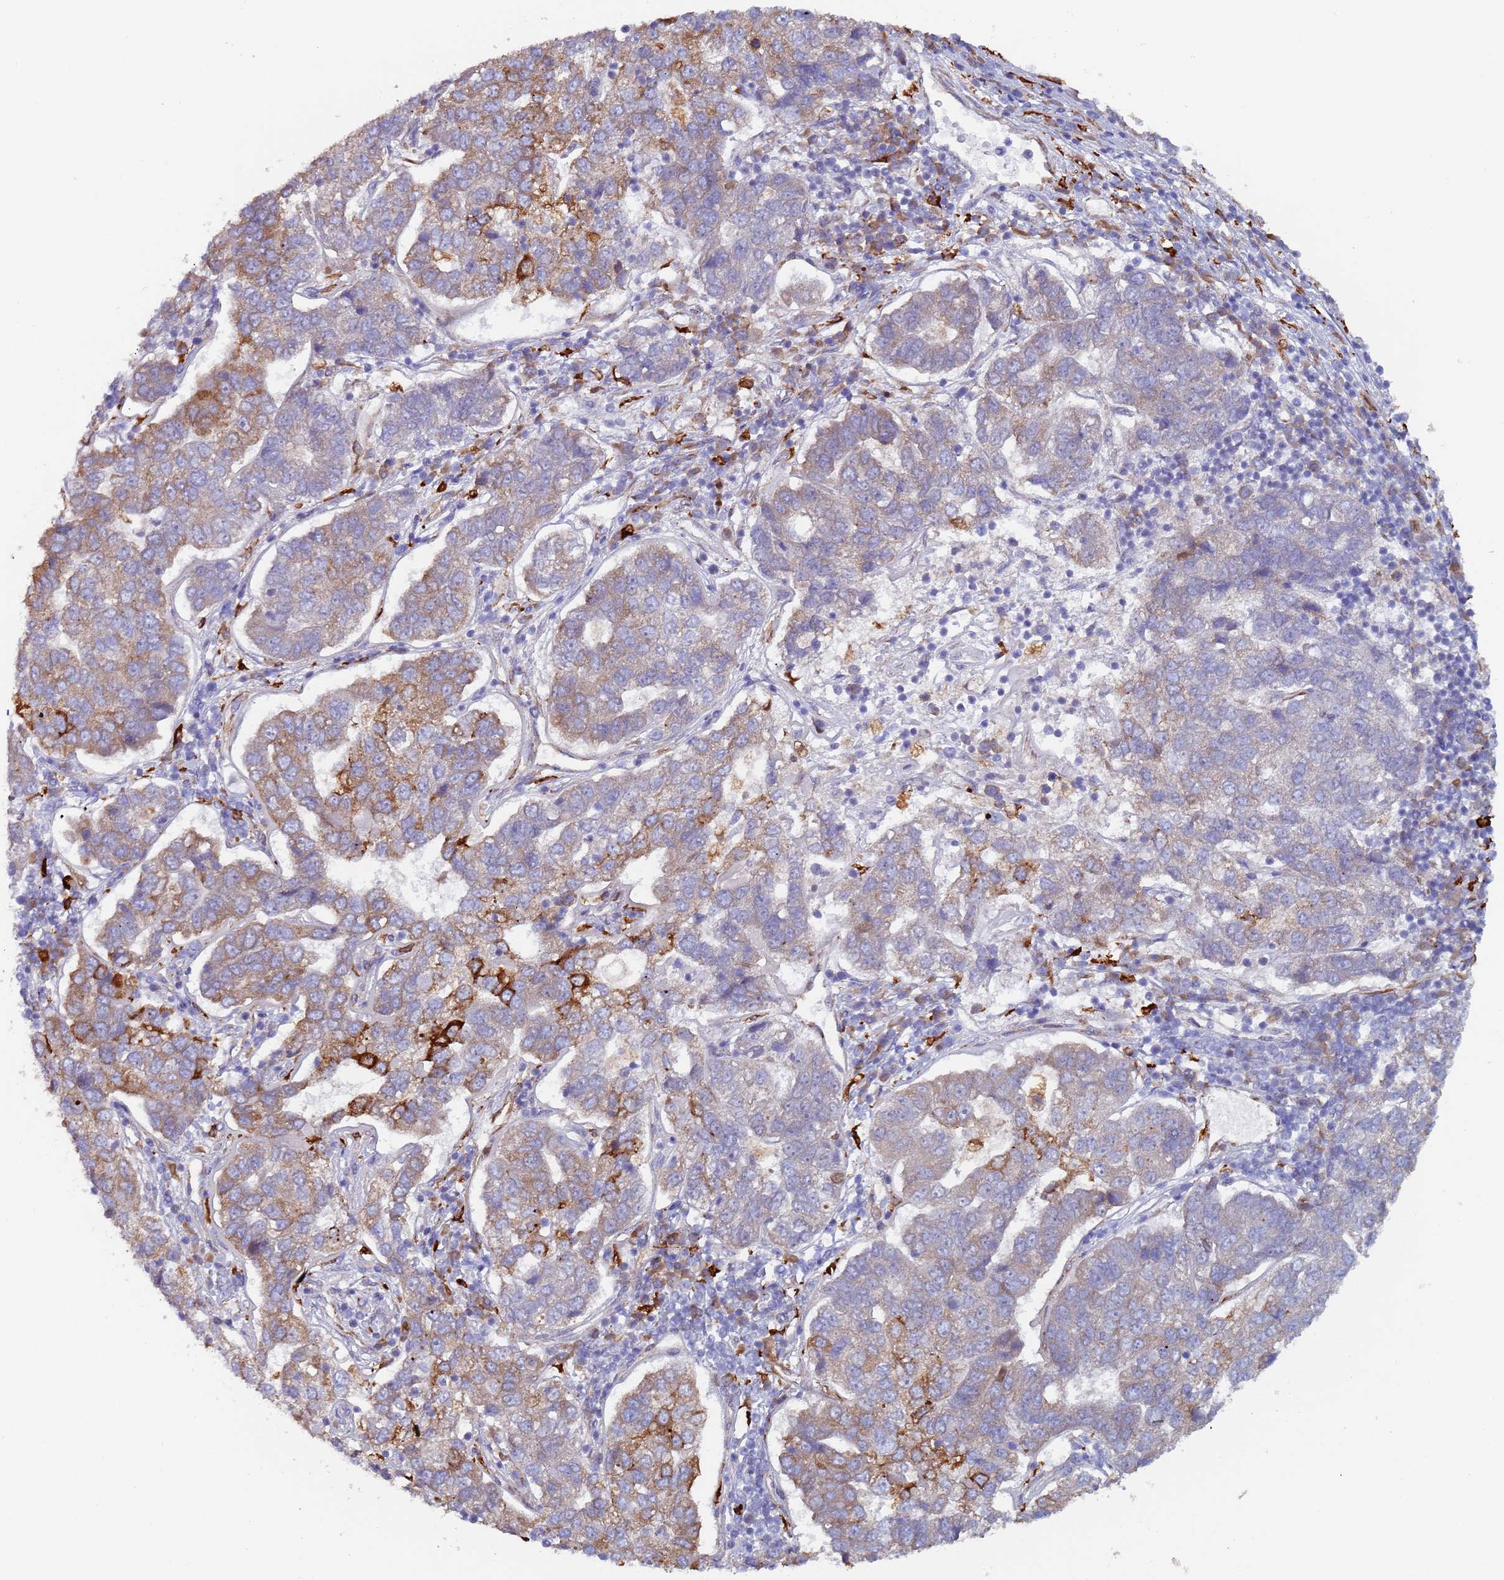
{"staining": {"intensity": "moderate", "quantity": "25%-75%", "location": "cytoplasmic/membranous"}, "tissue": "pancreatic cancer", "cell_type": "Tumor cells", "image_type": "cancer", "snomed": [{"axis": "morphology", "description": "Adenocarcinoma, NOS"}, {"axis": "topography", "description": "Pancreas"}], "caption": "Immunohistochemistry histopathology image of human pancreatic cancer (adenocarcinoma) stained for a protein (brown), which demonstrates medium levels of moderate cytoplasmic/membranous staining in approximately 25%-75% of tumor cells.", "gene": "ZNF844", "patient": {"sex": "female", "age": 61}}